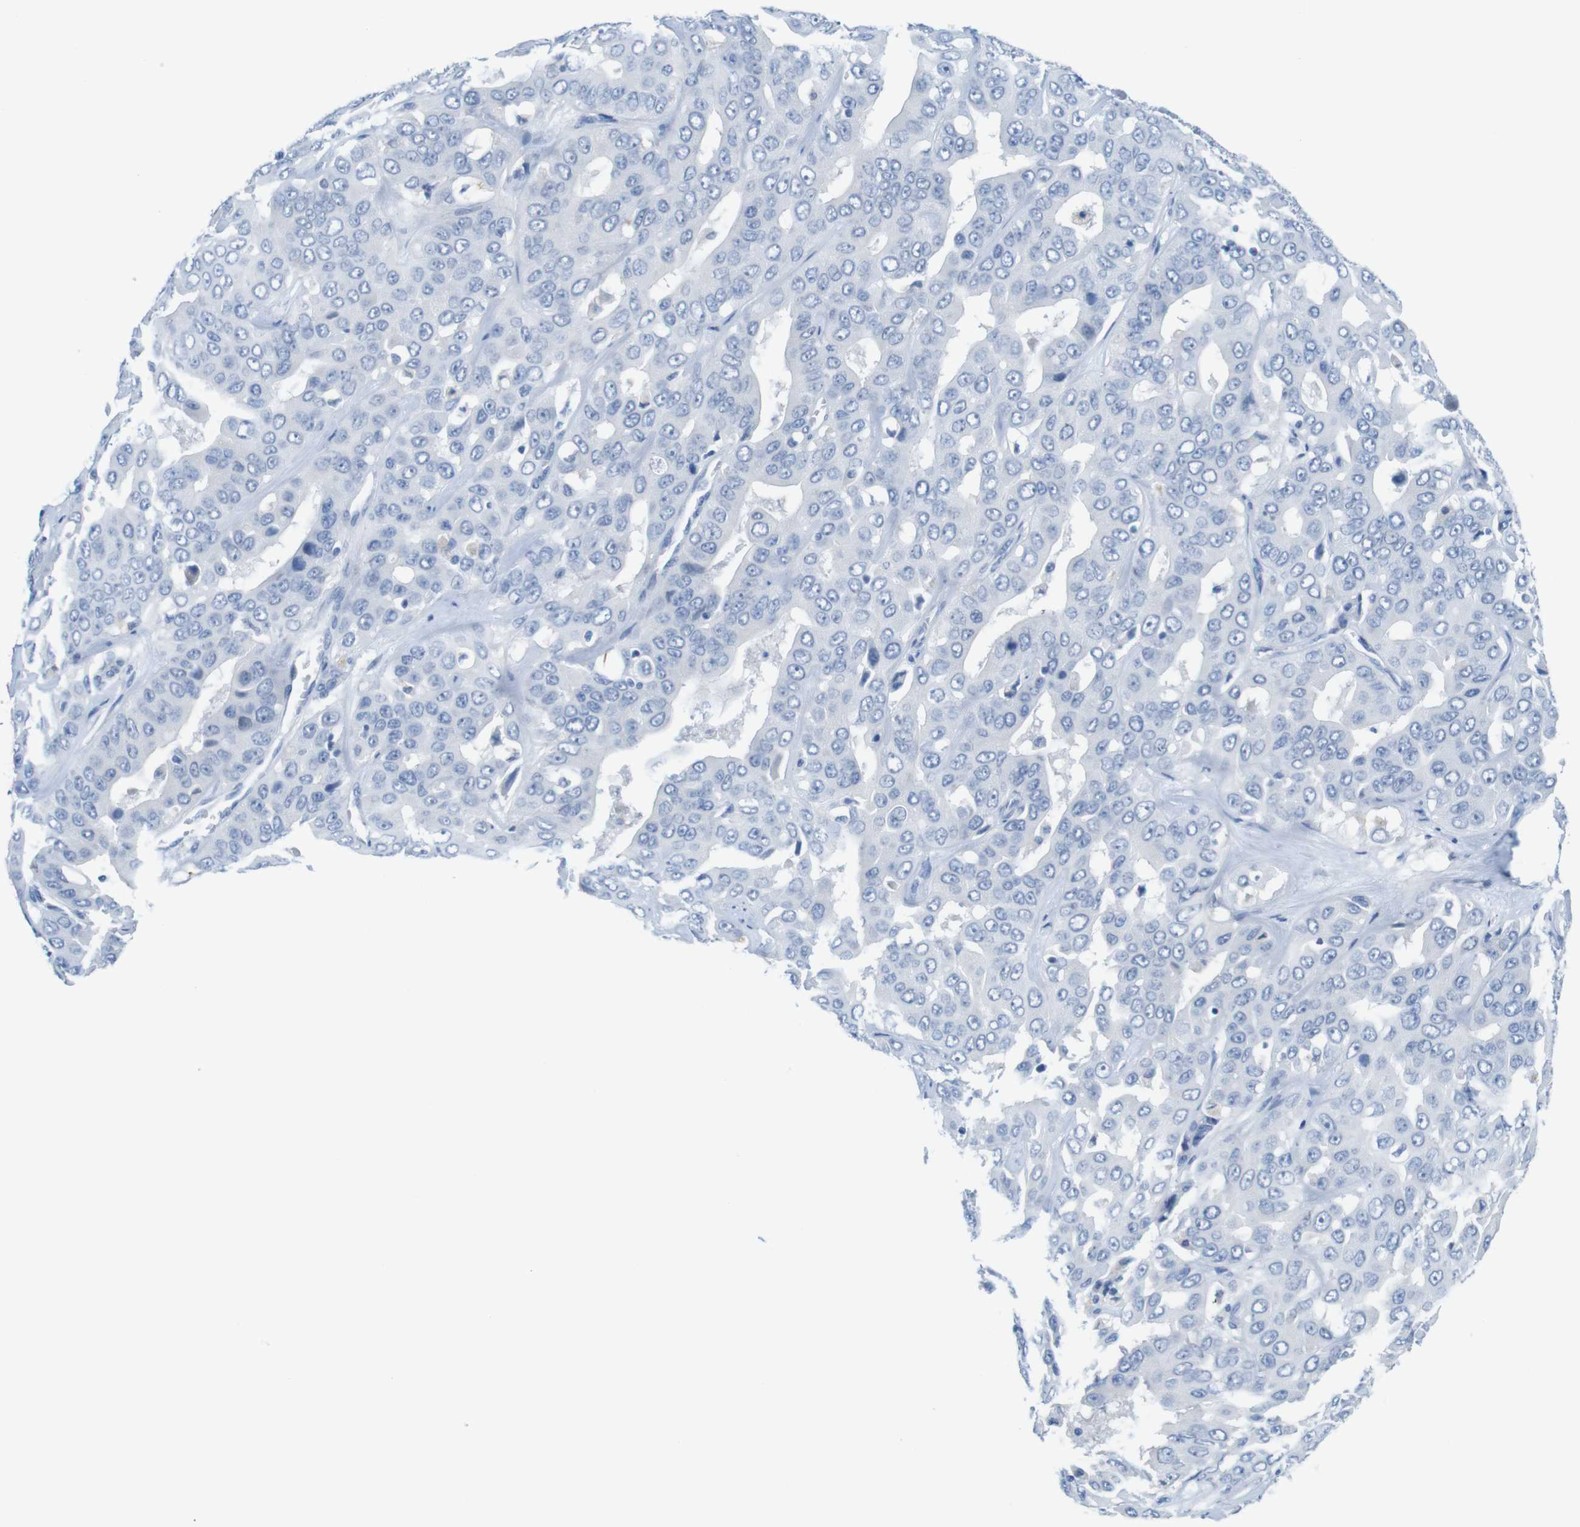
{"staining": {"intensity": "negative", "quantity": "none", "location": "none"}, "tissue": "liver cancer", "cell_type": "Tumor cells", "image_type": "cancer", "snomed": [{"axis": "morphology", "description": "Cholangiocarcinoma"}, {"axis": "topography", "description": "Liver"}], "caption": "An immunohistochemistry photomicrograph of liver cancer (cholangiocarcinoma) is shown. There is no staining in tumor cells of liver cancer (cholangiocarcinoma).", "gene": "OPN1SW", "patient": {"sex": "female", "age": 52}}